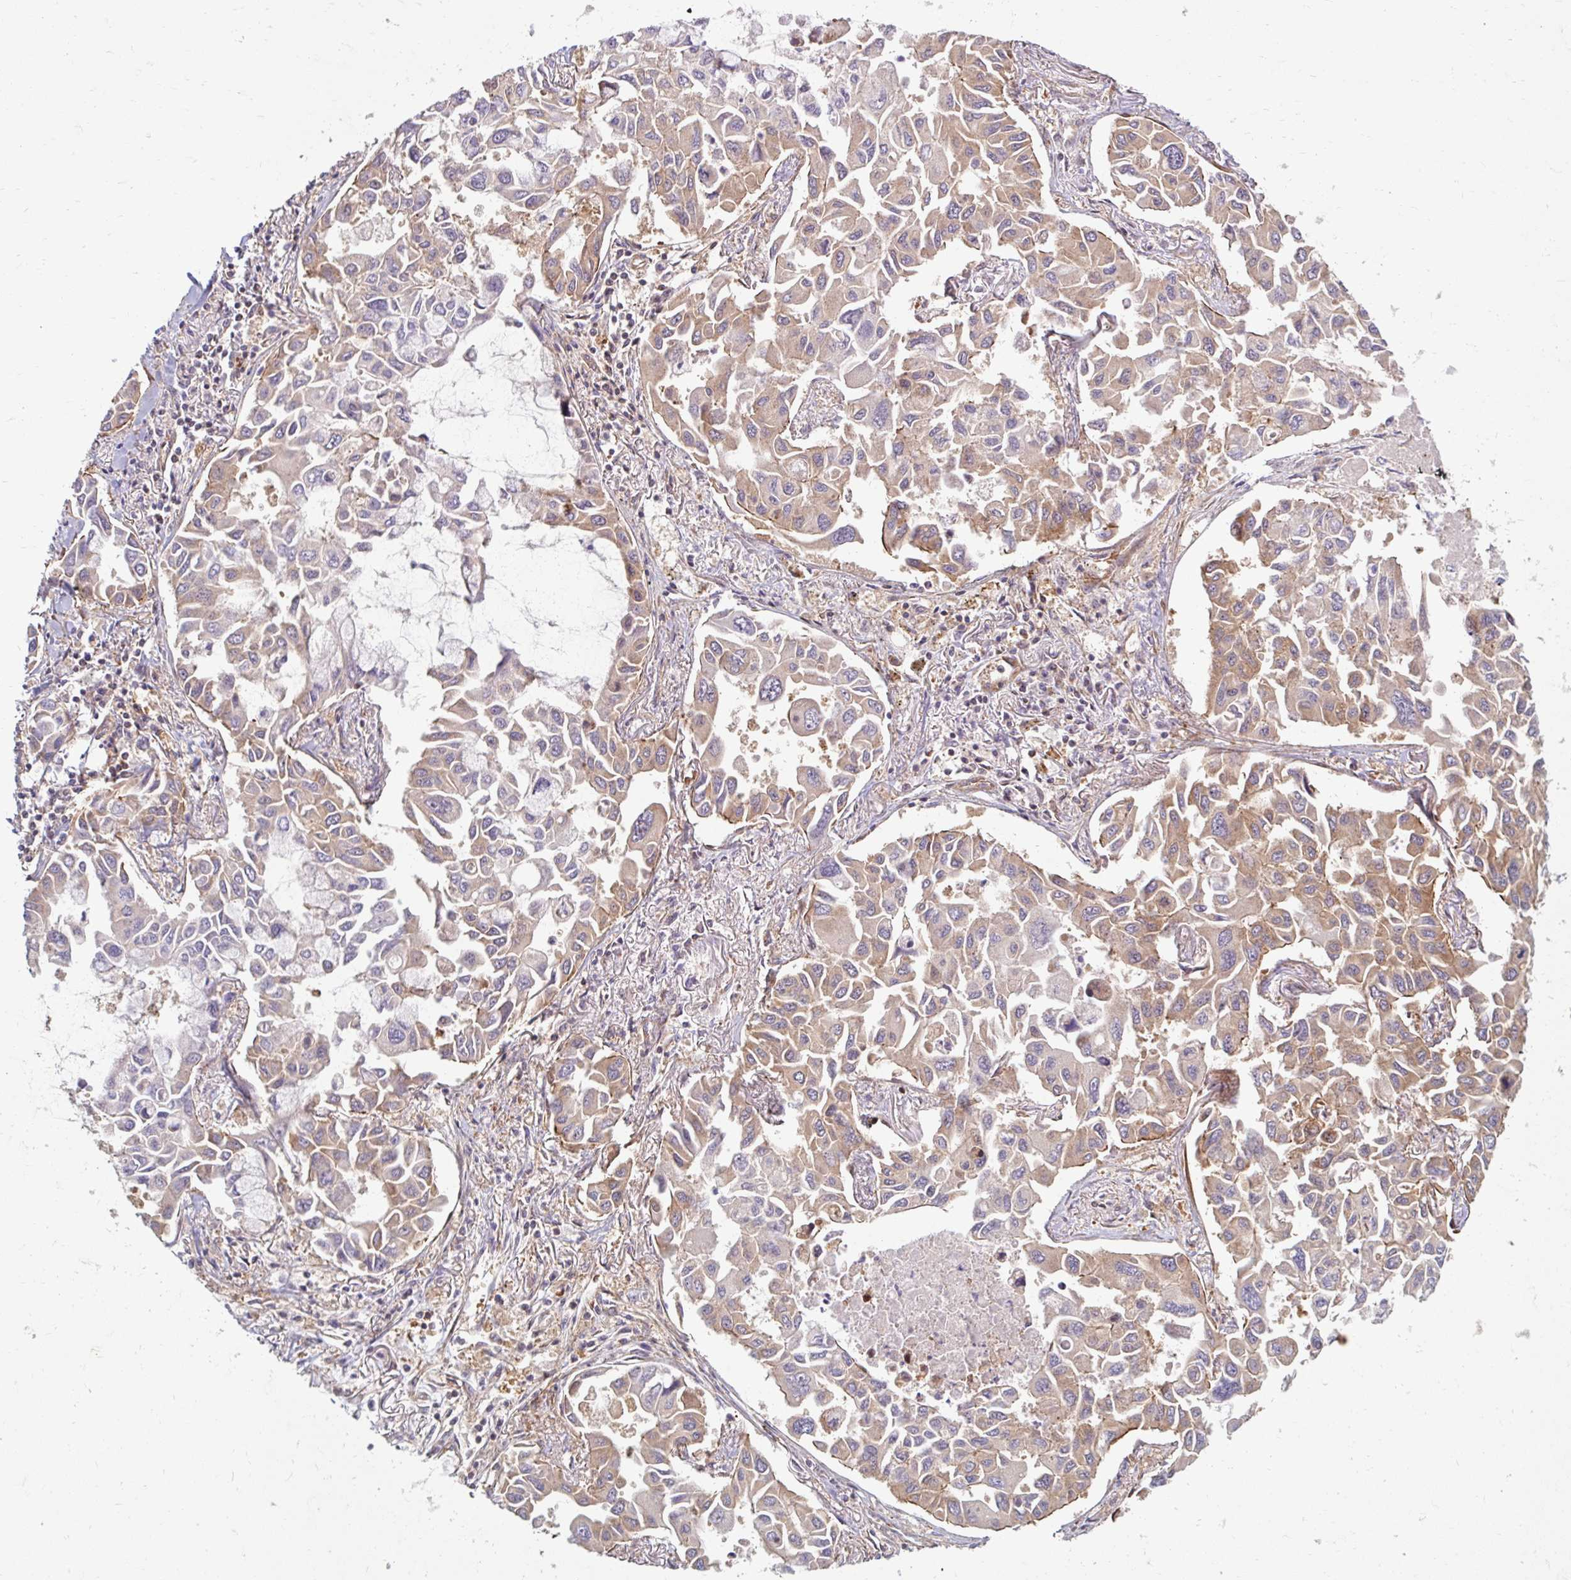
{"staining": {"intensity": "weak", "quantity": ">75%", "location": "cytoplasmic/membranous"}, "tissue": "lung cancer", "cell_type": "Tumor cells", "image_type": "cancer", "snomed": [{"axis": "morphology", "description": "Adenocarcinoma, NOS"}, {"axis": "topography", "description": "Lung"}], "caption": "Protein staining by immunohistochemistry (IHC) shows weak cytoplasmic/membranous expression in about >75% of tumor cells in lung adenocarcinoma. The protein is shown in brown color, while the nuclei are stained blue.", "gene": "BTF3", "patient": {"sex": "male", "age": 64}}